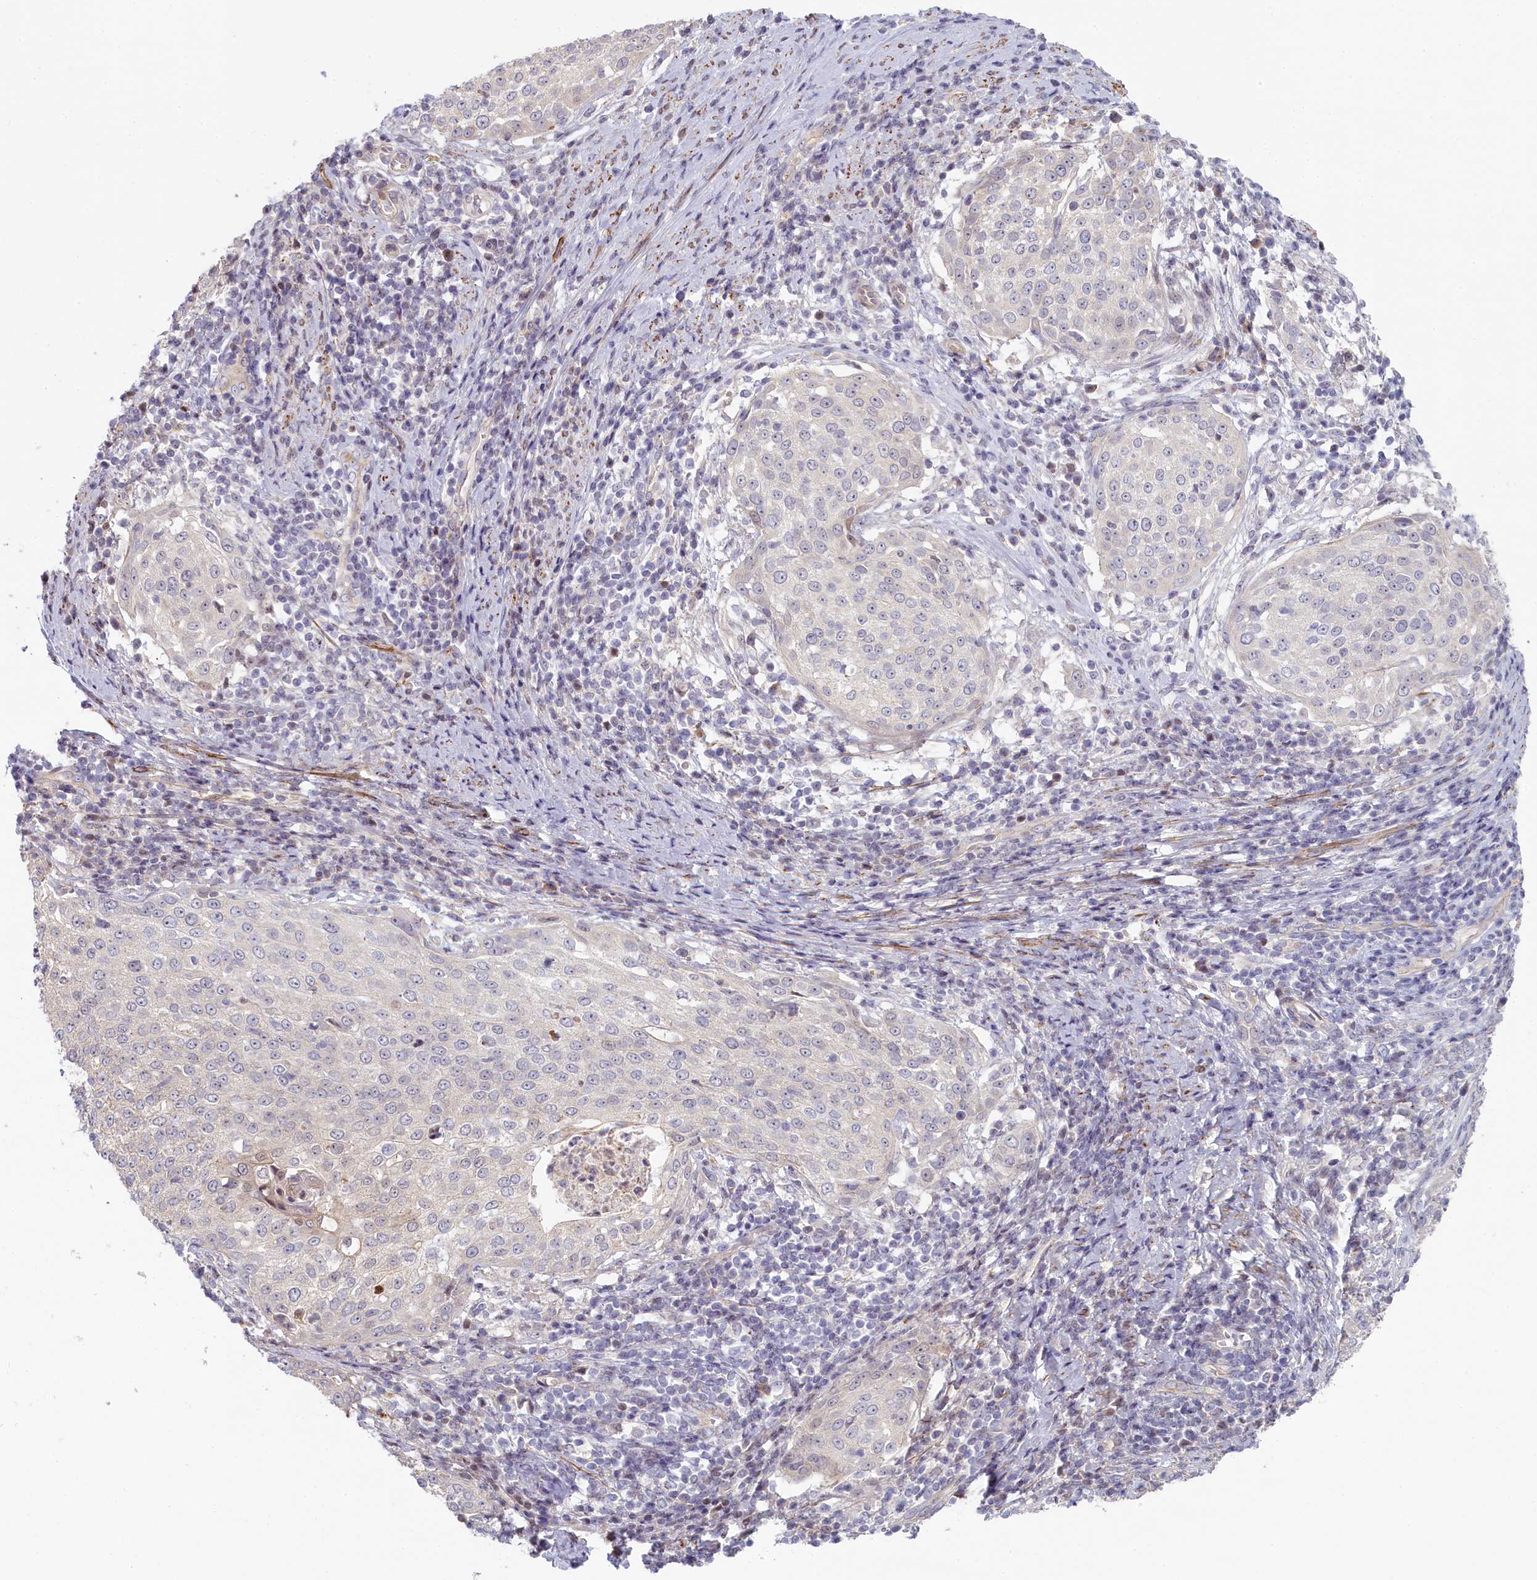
{"staining": {"intensity": "negative", "quantity": "none", "location": "none"}, "tissue": "cervical cancer", "cell_type": "Tumor cells", "image_type": "cancer", "snomed": [{"axis": "morphology", "description": "Squamous cell carcinoma, NOS"}, {"axis": "topography", "description": "Cervix"}], "caption": "Immunohistochemistry photomicrograph of neoplastic tissue: human cervical cancer (squamous cell carcinoma) stained with DAB (3,3'-diaminobenzidine) shows no significant protein positivity in tumor cells.", "gene": "INTS4", "patient": {"sex": "female", "age": 57}}